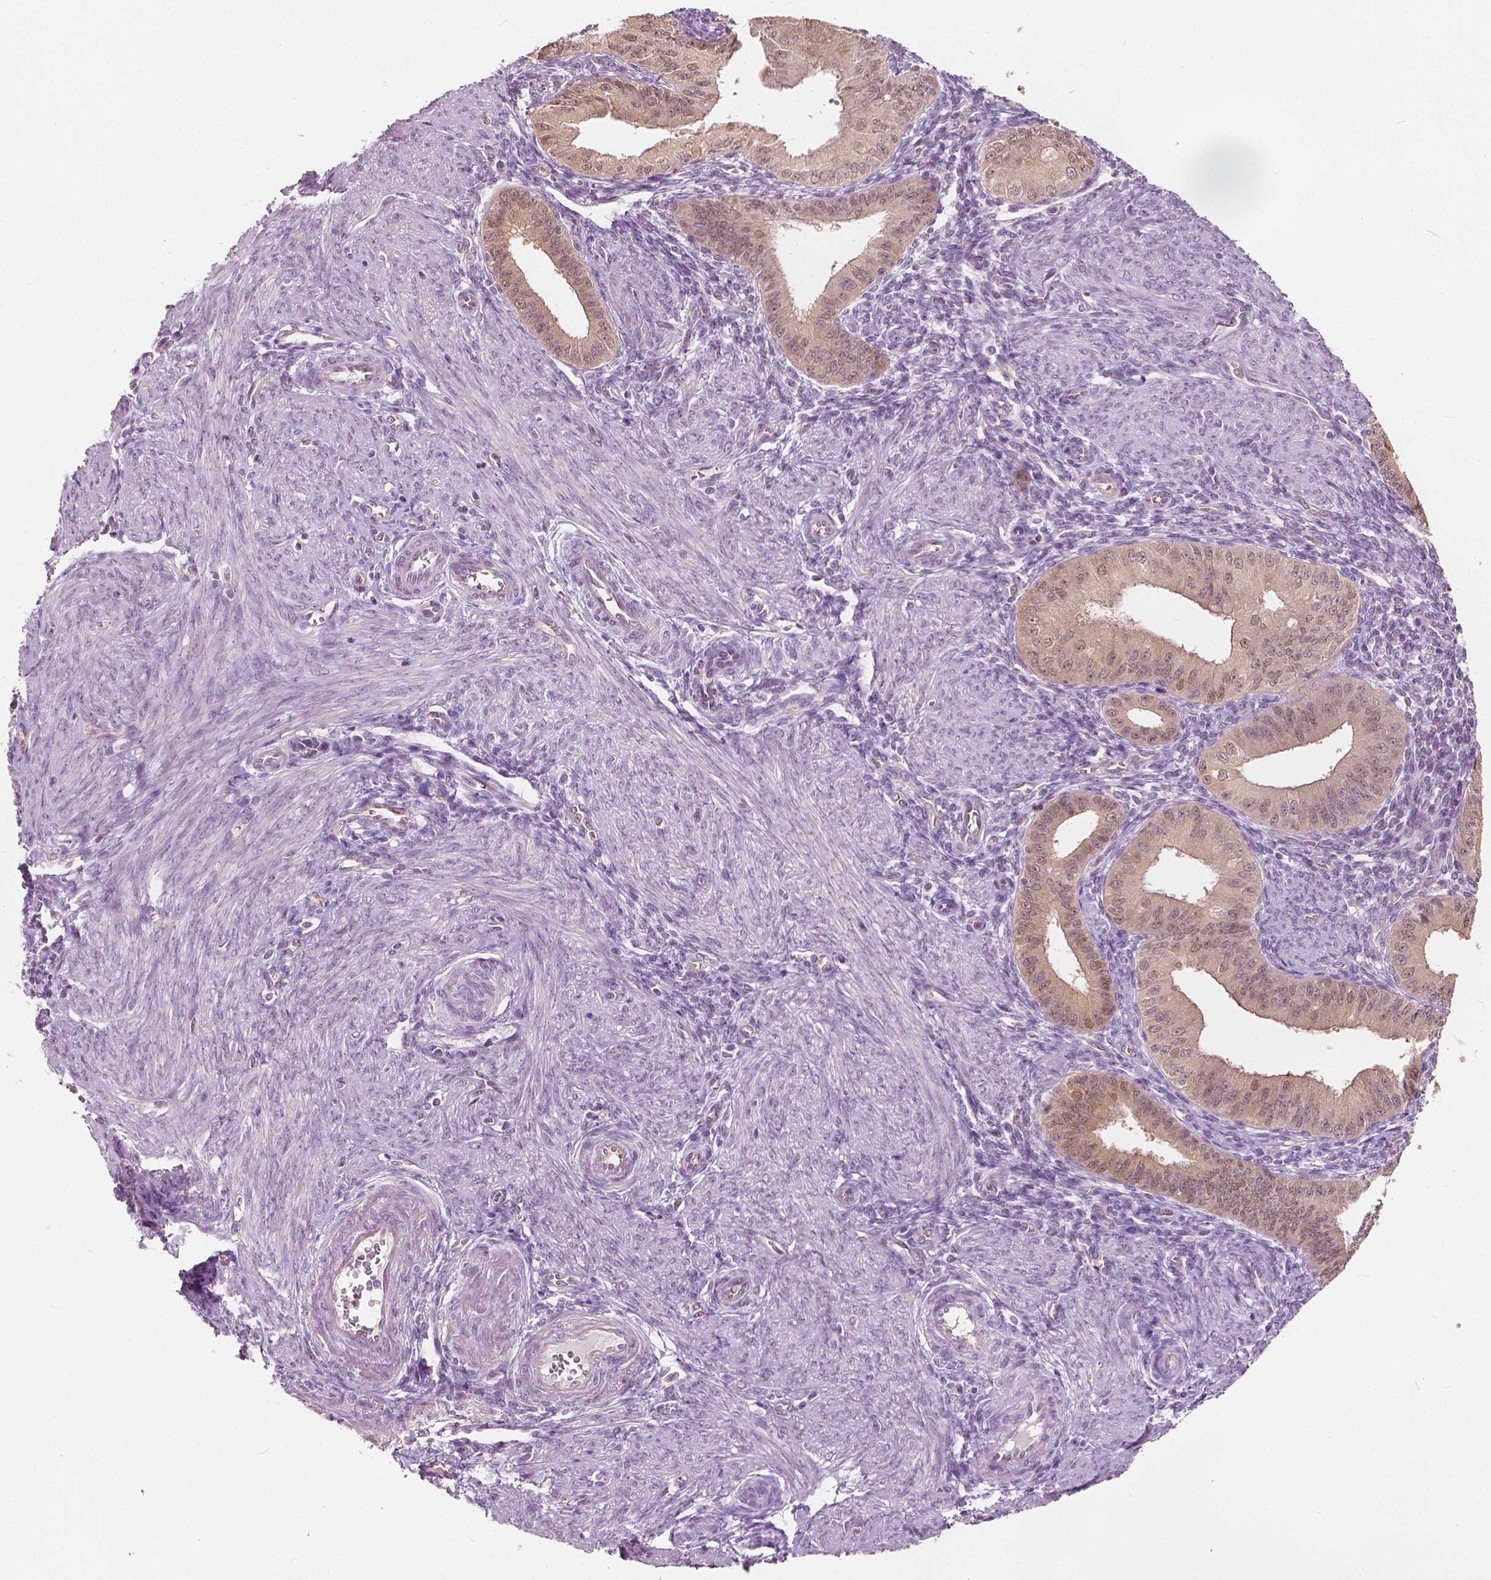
{"staining": {"intensity": "negative", "quantity": "none", "location": "none"}, "tissue": "endometrium", "cell_type": "Cells in endometrial stroma", "image_type": "normal", "snomed": [{"axis": "morphology", "description": "Normal tissue, NOS"}, {"axis": "topography", "description": "Endometrium"}], "caption": "IHC micrograph of normal endometrium: endometrium stained with DAB reveals no significant protein expression in cells in endometrial stroma.", "gene": "TKFC", "patient": {"sex": "female", "age": 39}}